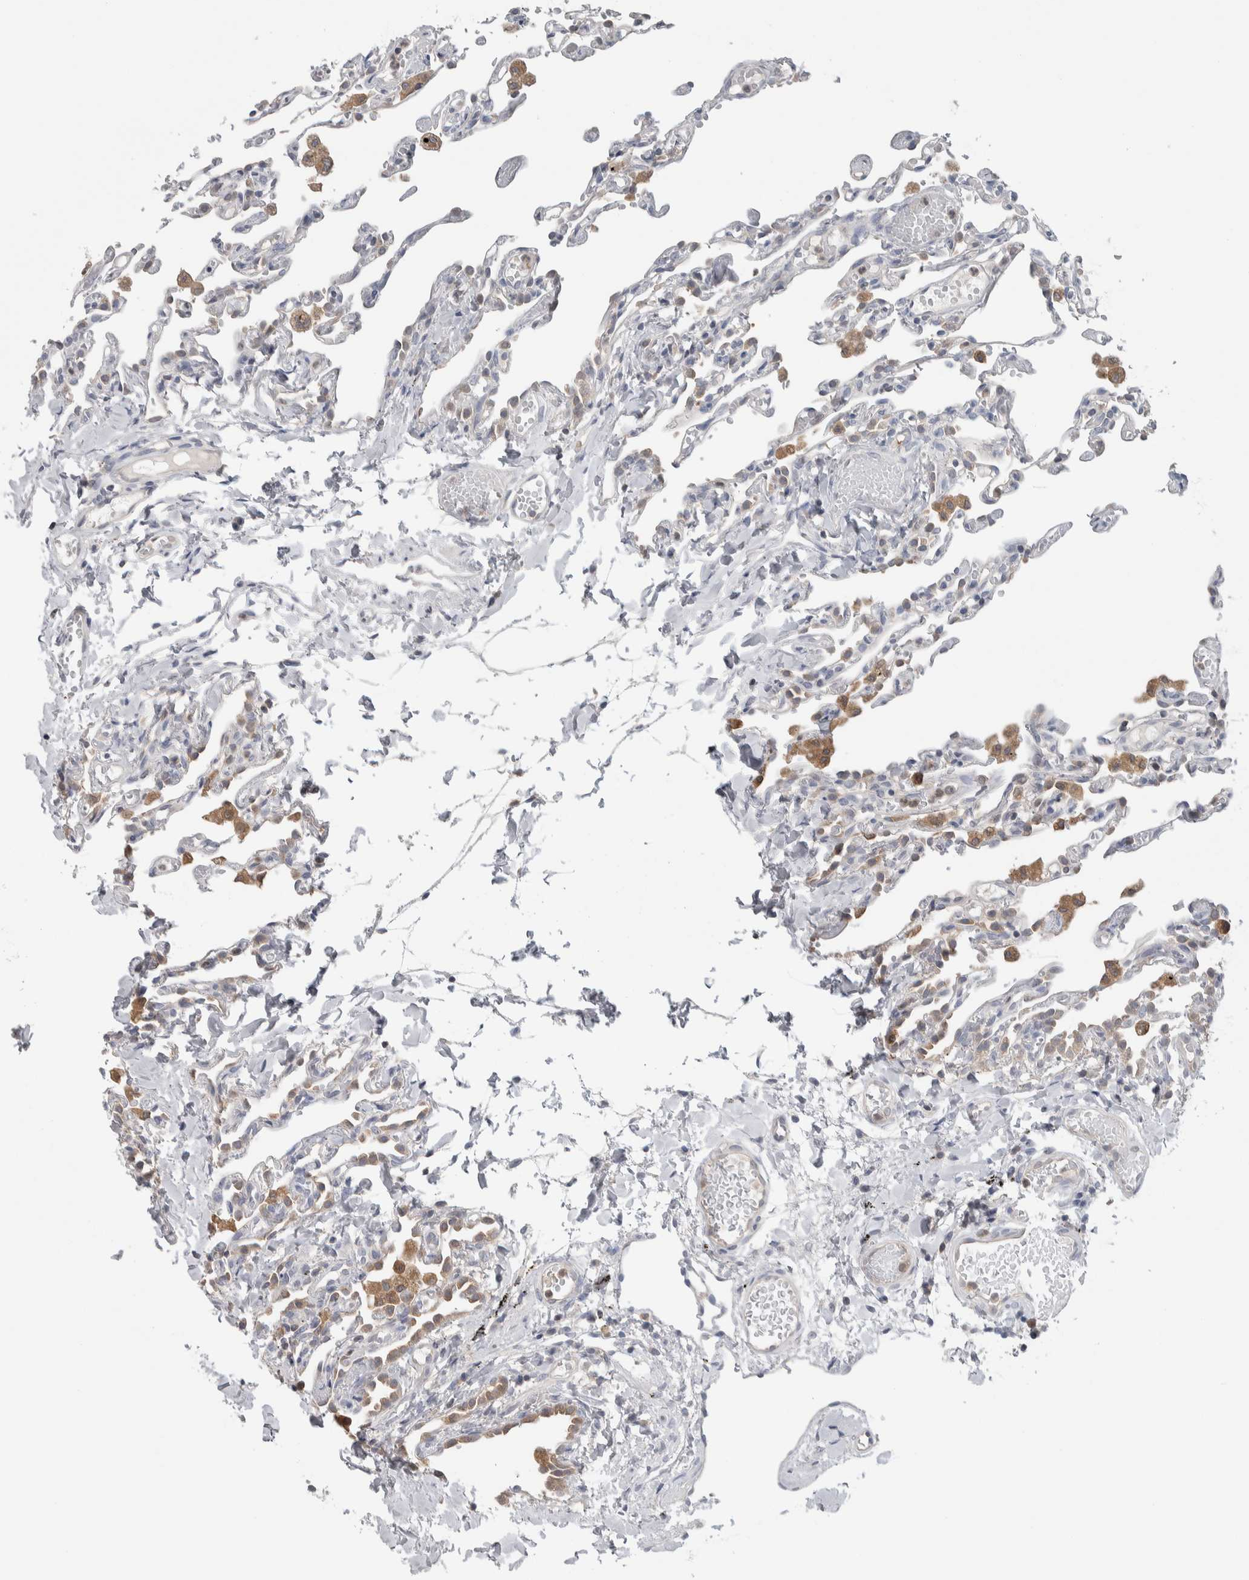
{"staining": {"intensity": "moderate", "quantity": "<25%", "location": "cytoplasmic/membranous"}, "tissue": "lung", "cell_type": "Alveolar cells", "image_type": "normal", "snomed": [{"axis": "morphology", "description": "Normal tissue, NOS"}, {"axis": "topography", "description": "Lung"}], "caption": "Human lung stained for a protein (brown) reveals moderate cytoplasmic/membranous positive positivity in approximately <25% of alveolar cells.", "gene": "HTATIP2", "patient": {"sex": "male", "age": 21}}